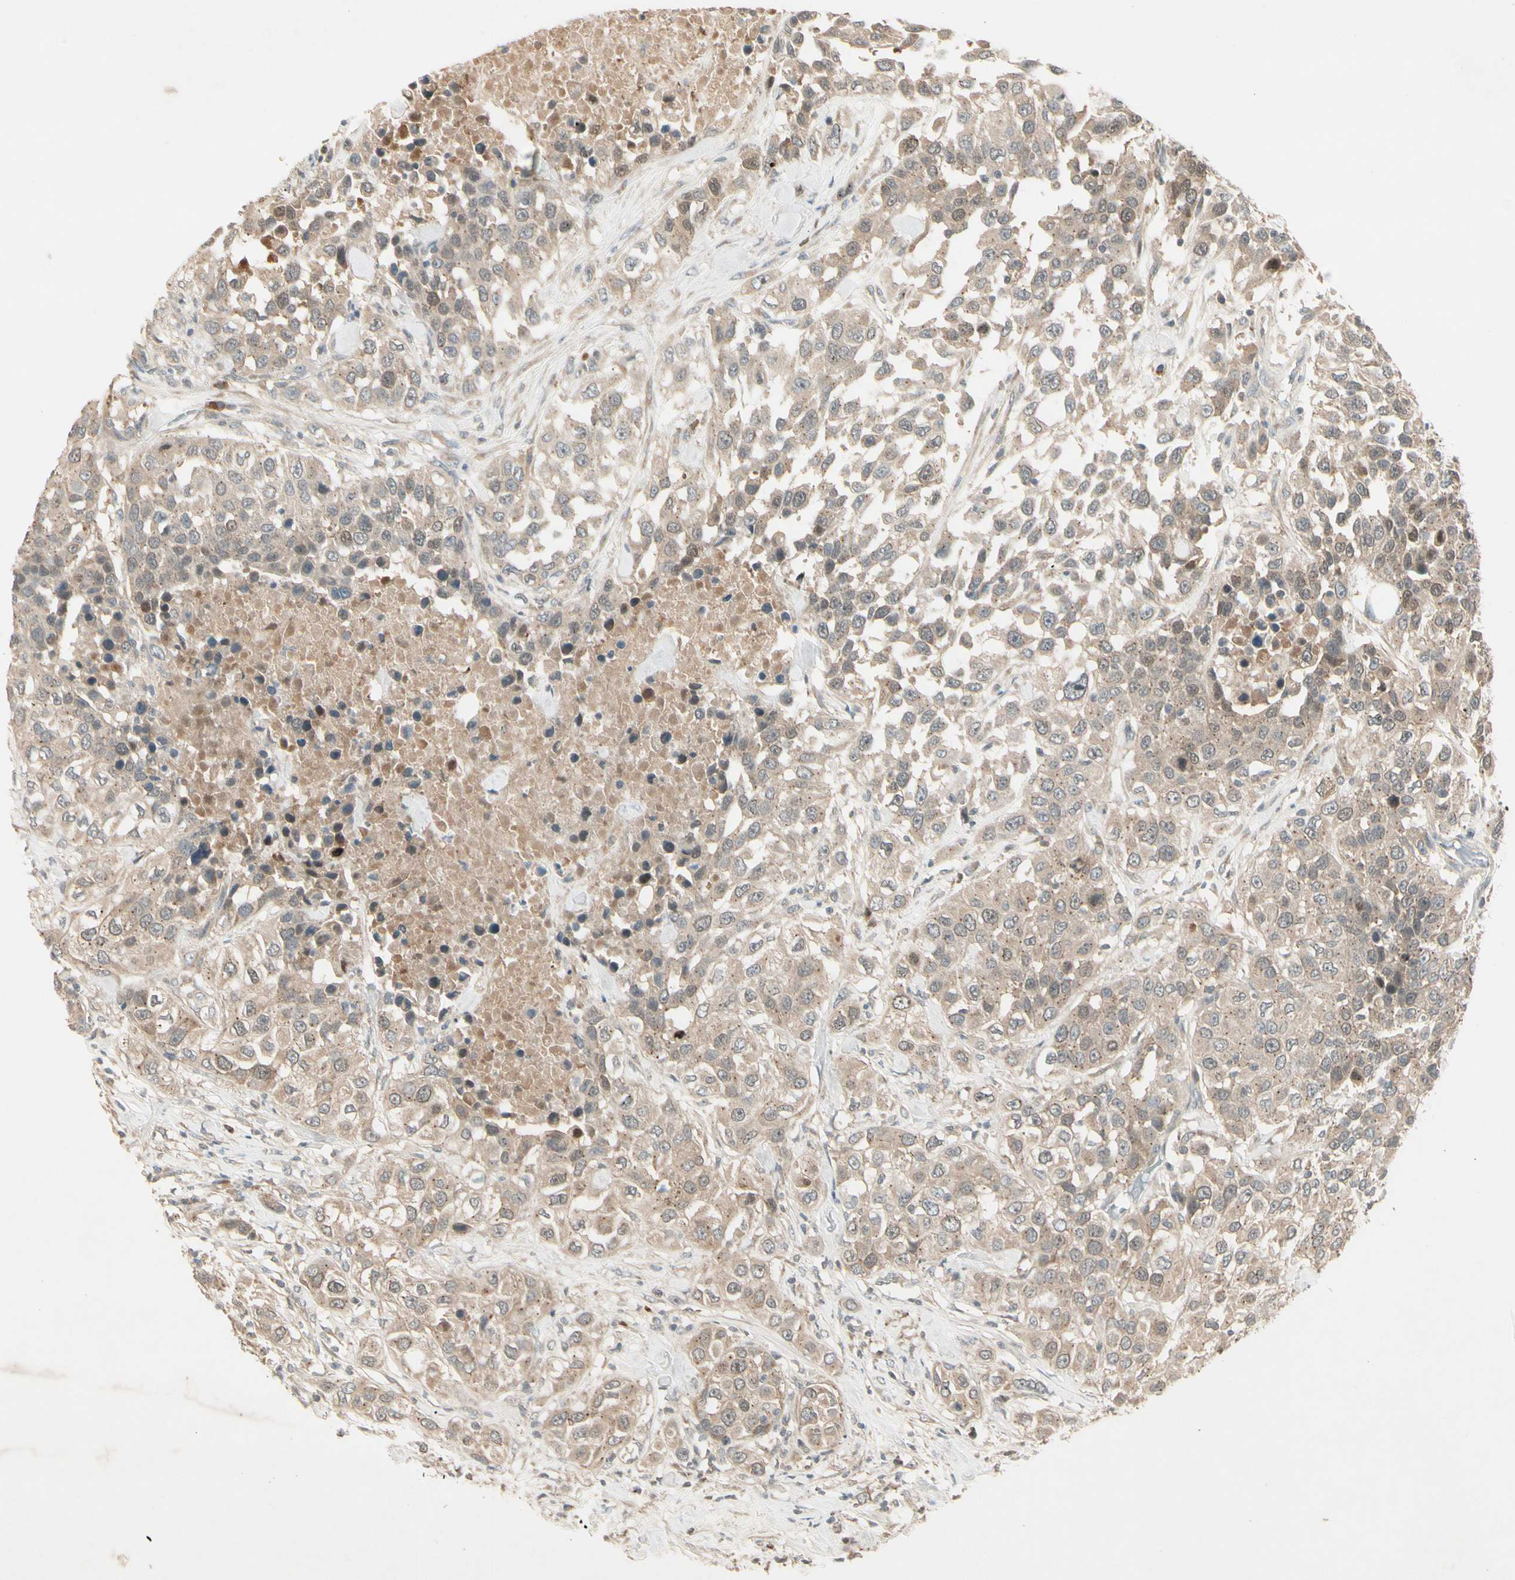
{"staining": {"intensity": "weak", "quantity": ">75%", "location": "cytoplasmic/membranous"}, "tissue": "urothelial cancer", "cell_type": "Tumor cells", "image_type": "cancer", "snomed": [{"axis": "morphology", "description": "Urothelial carcinoma, High grade"}, {"axis": "topography", "description": "Urinary bladder"}], "caption": "Tumor cells demonstrate low levels of weak cytoplasmic/membranous expression in about >75% of cells in human urothelial cancer.", "gene": "FHDC1", "patient": {"sex": "female", "age": 80}}